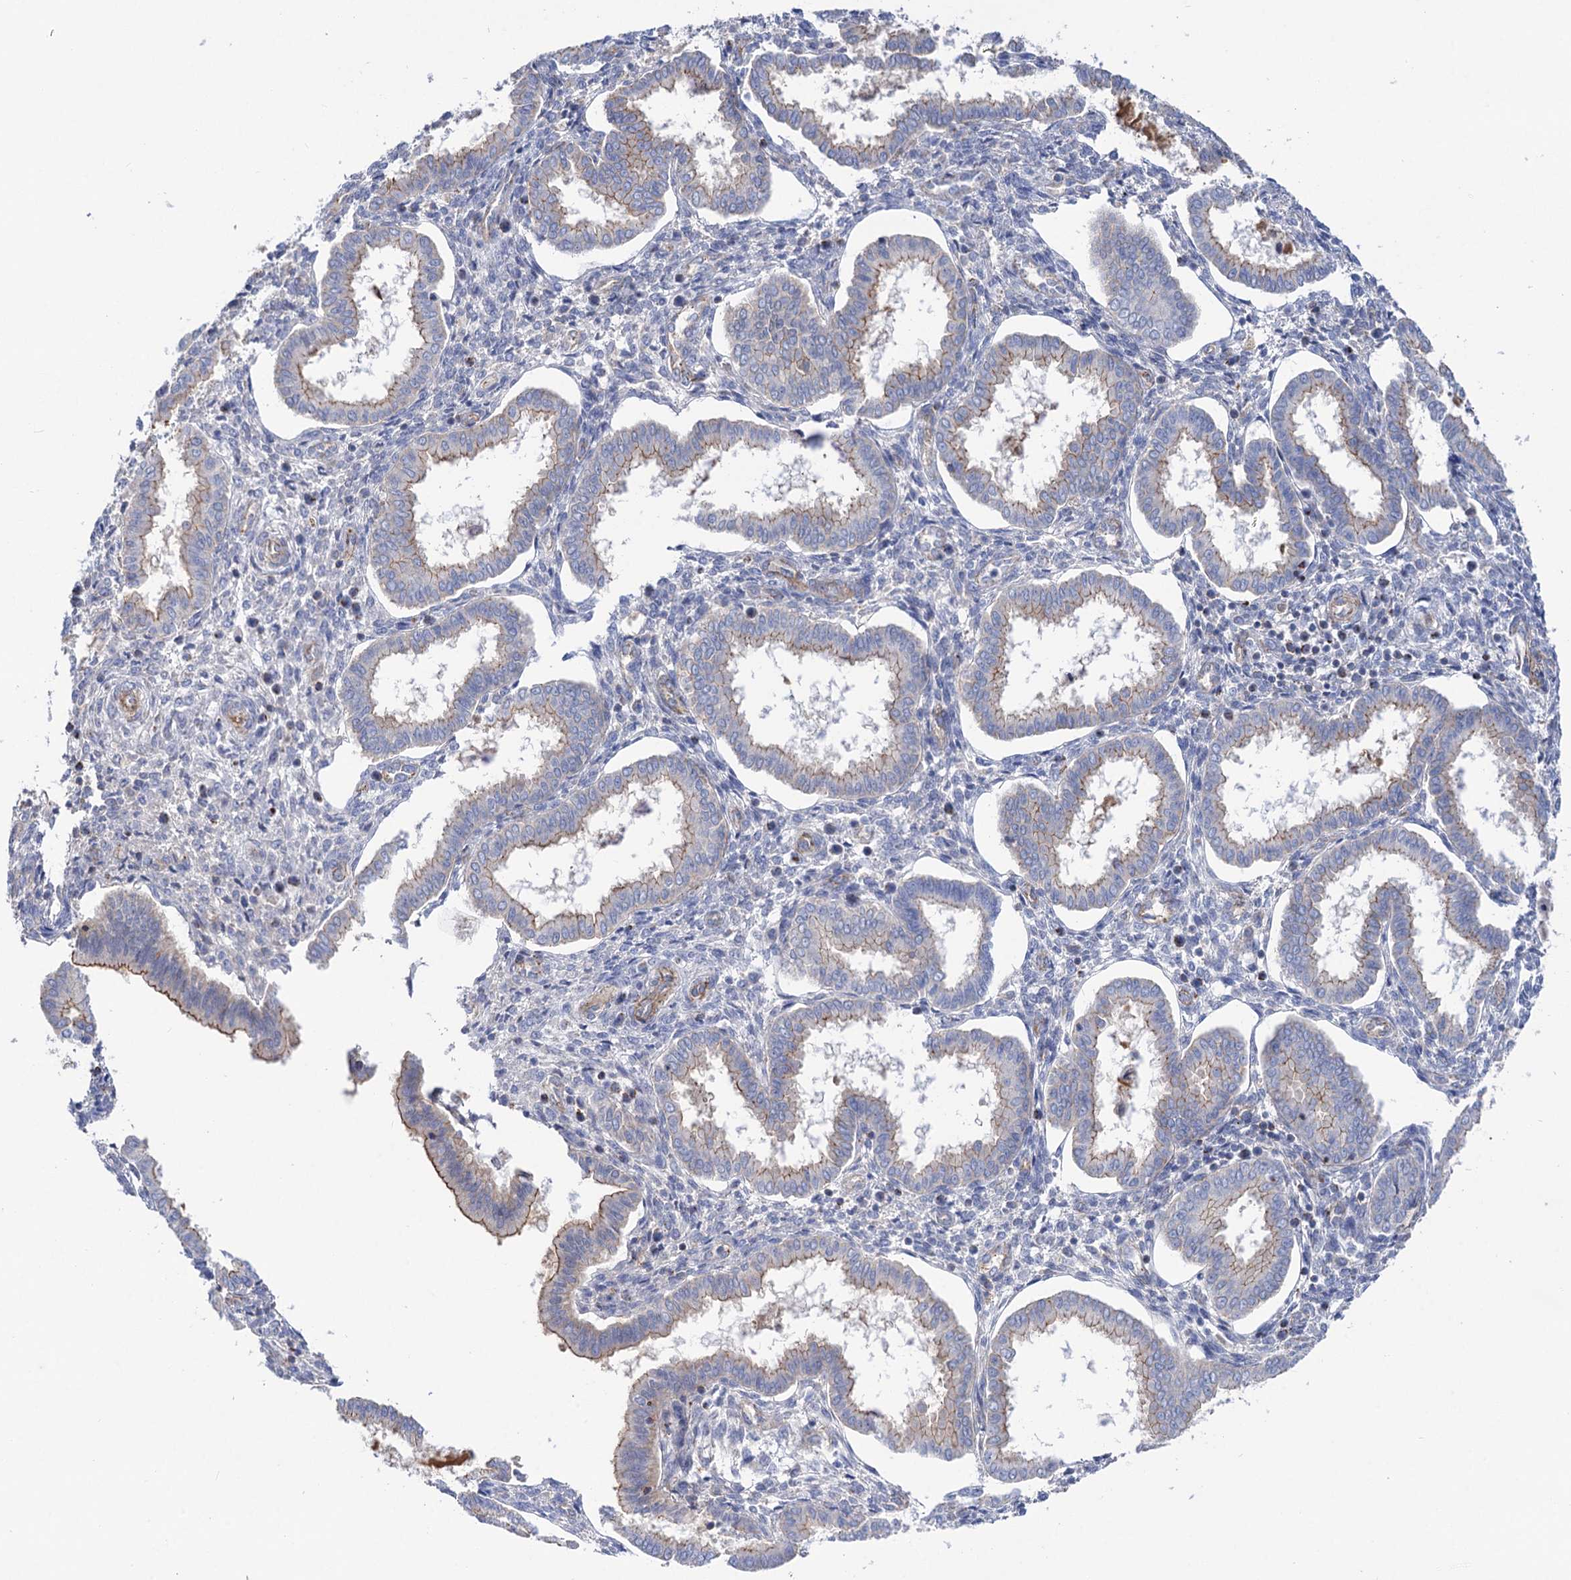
{"staining": {"intensity": "negative", "quantity": "none", "location": "none"}, "tissue": "endometrium", "cell_type": "Cells in endometrial stroma", "image_type": "normal", "snomed": [{"axis": "morphology", "description": "Normal tissue, NOS"}, {"axis": "topography", "description": "Endometrium"}], "caption": "DAB immunohistochemical staining of benign human endometrium displays no significant expression in cells in endometrial stroma. (Brightfield microscopy of DAB immunohistochemistry at high magnification).", "gene": "NUDCD2", "patient": {"sex": "female", "age": 24}}